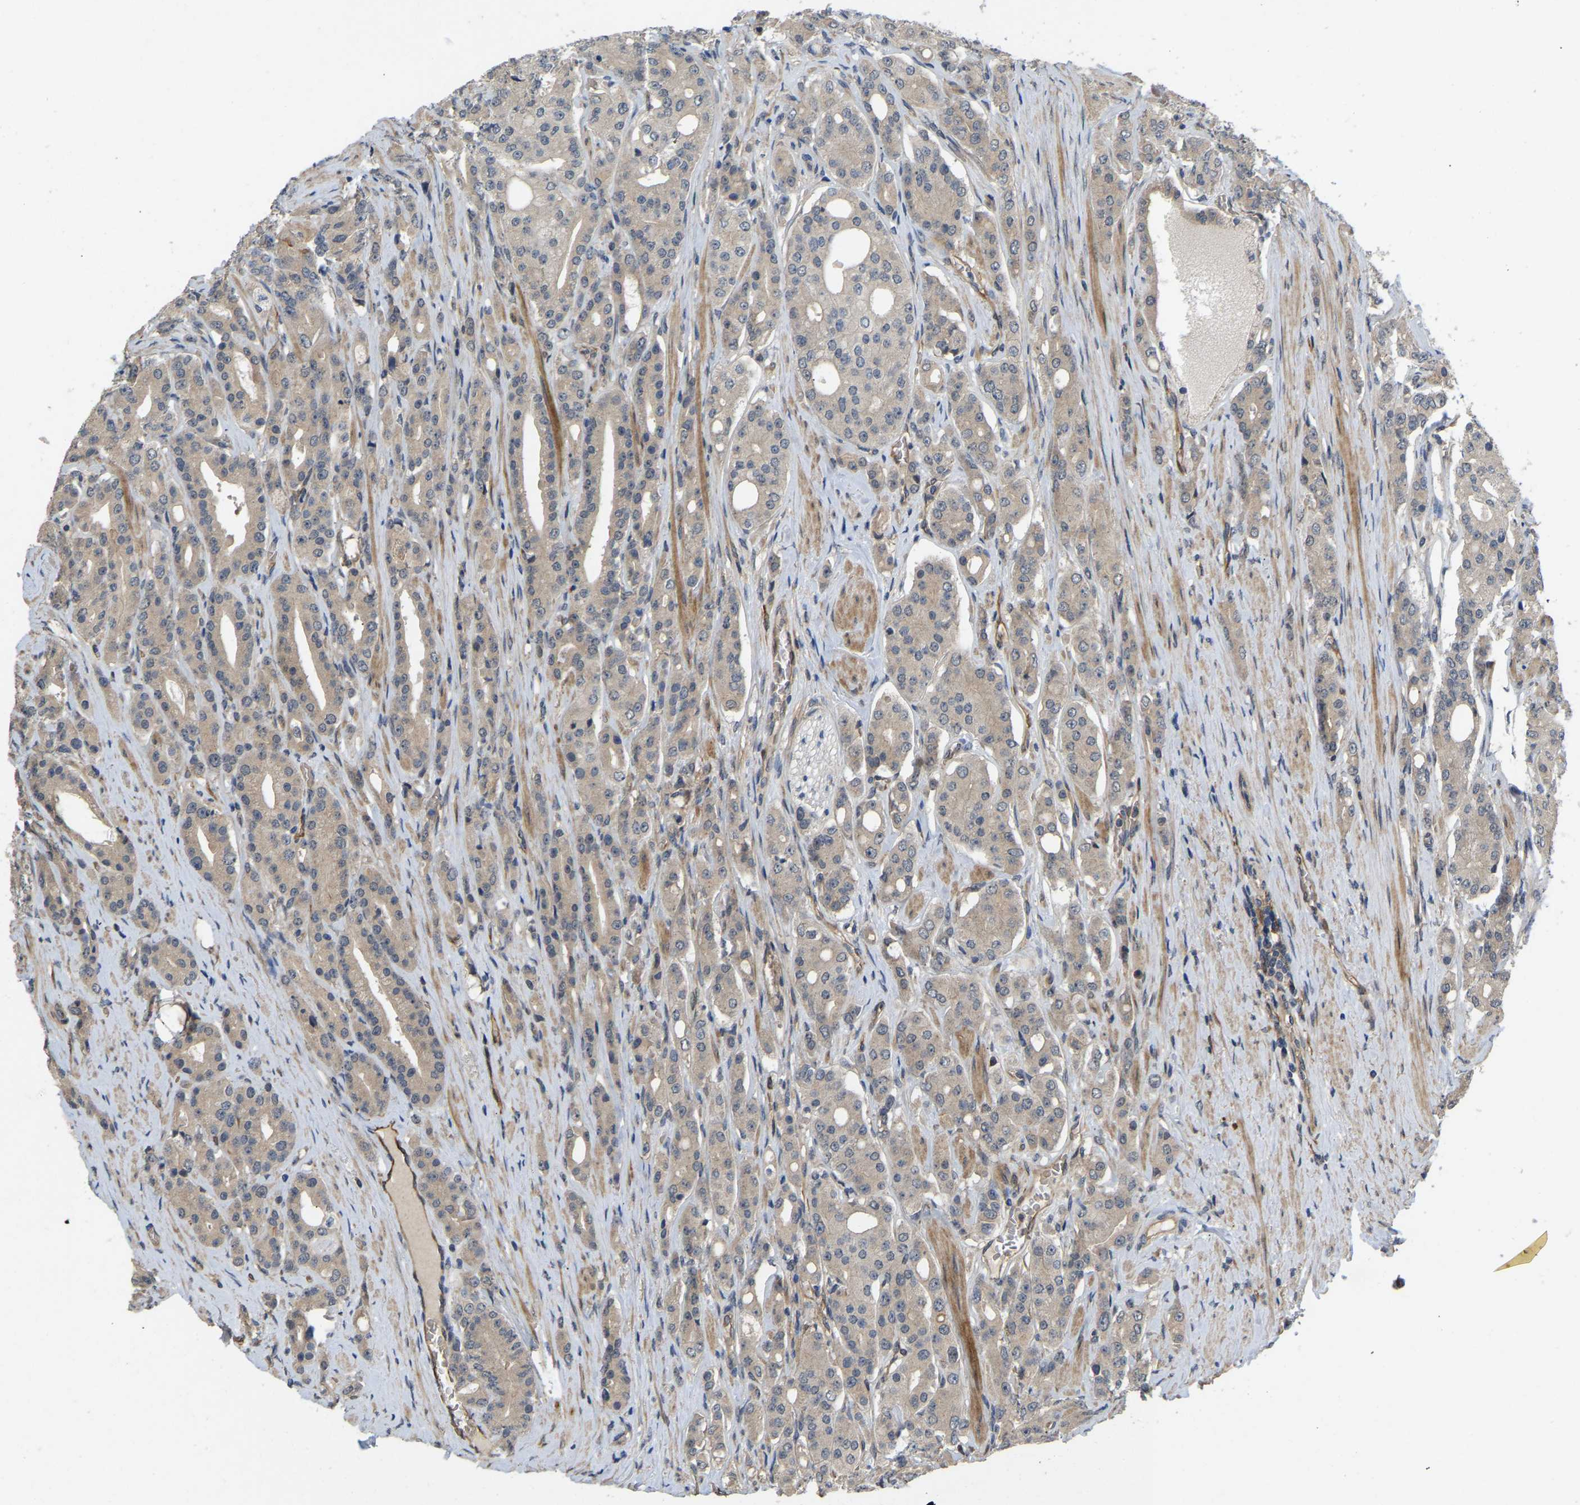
{"staining": {"intensity": "weak", "quantity": ">75%", "location": "cytoplasmic/membranous"}, "tissue": "prostate cancer", "cell_type": "Tumor cells", "image_type": "cancer", "snomed": [{"axis": "morphology", "description": "Adenocarcinoma, High grade"}, {"axis": "topography", "description": "Prostate"}], "caption": "Immunohistochemical staining of prostate cancer displays low levels of weak cytoplasmic/membranous expression in approximately >75% of tumor cells. (Stains: DAB in brown, nuclei in blue, Microscopy: brightfield microscopy at high magnification).", "gene": "LIMK2", "patient": {"sex": "male", "age": 71}}